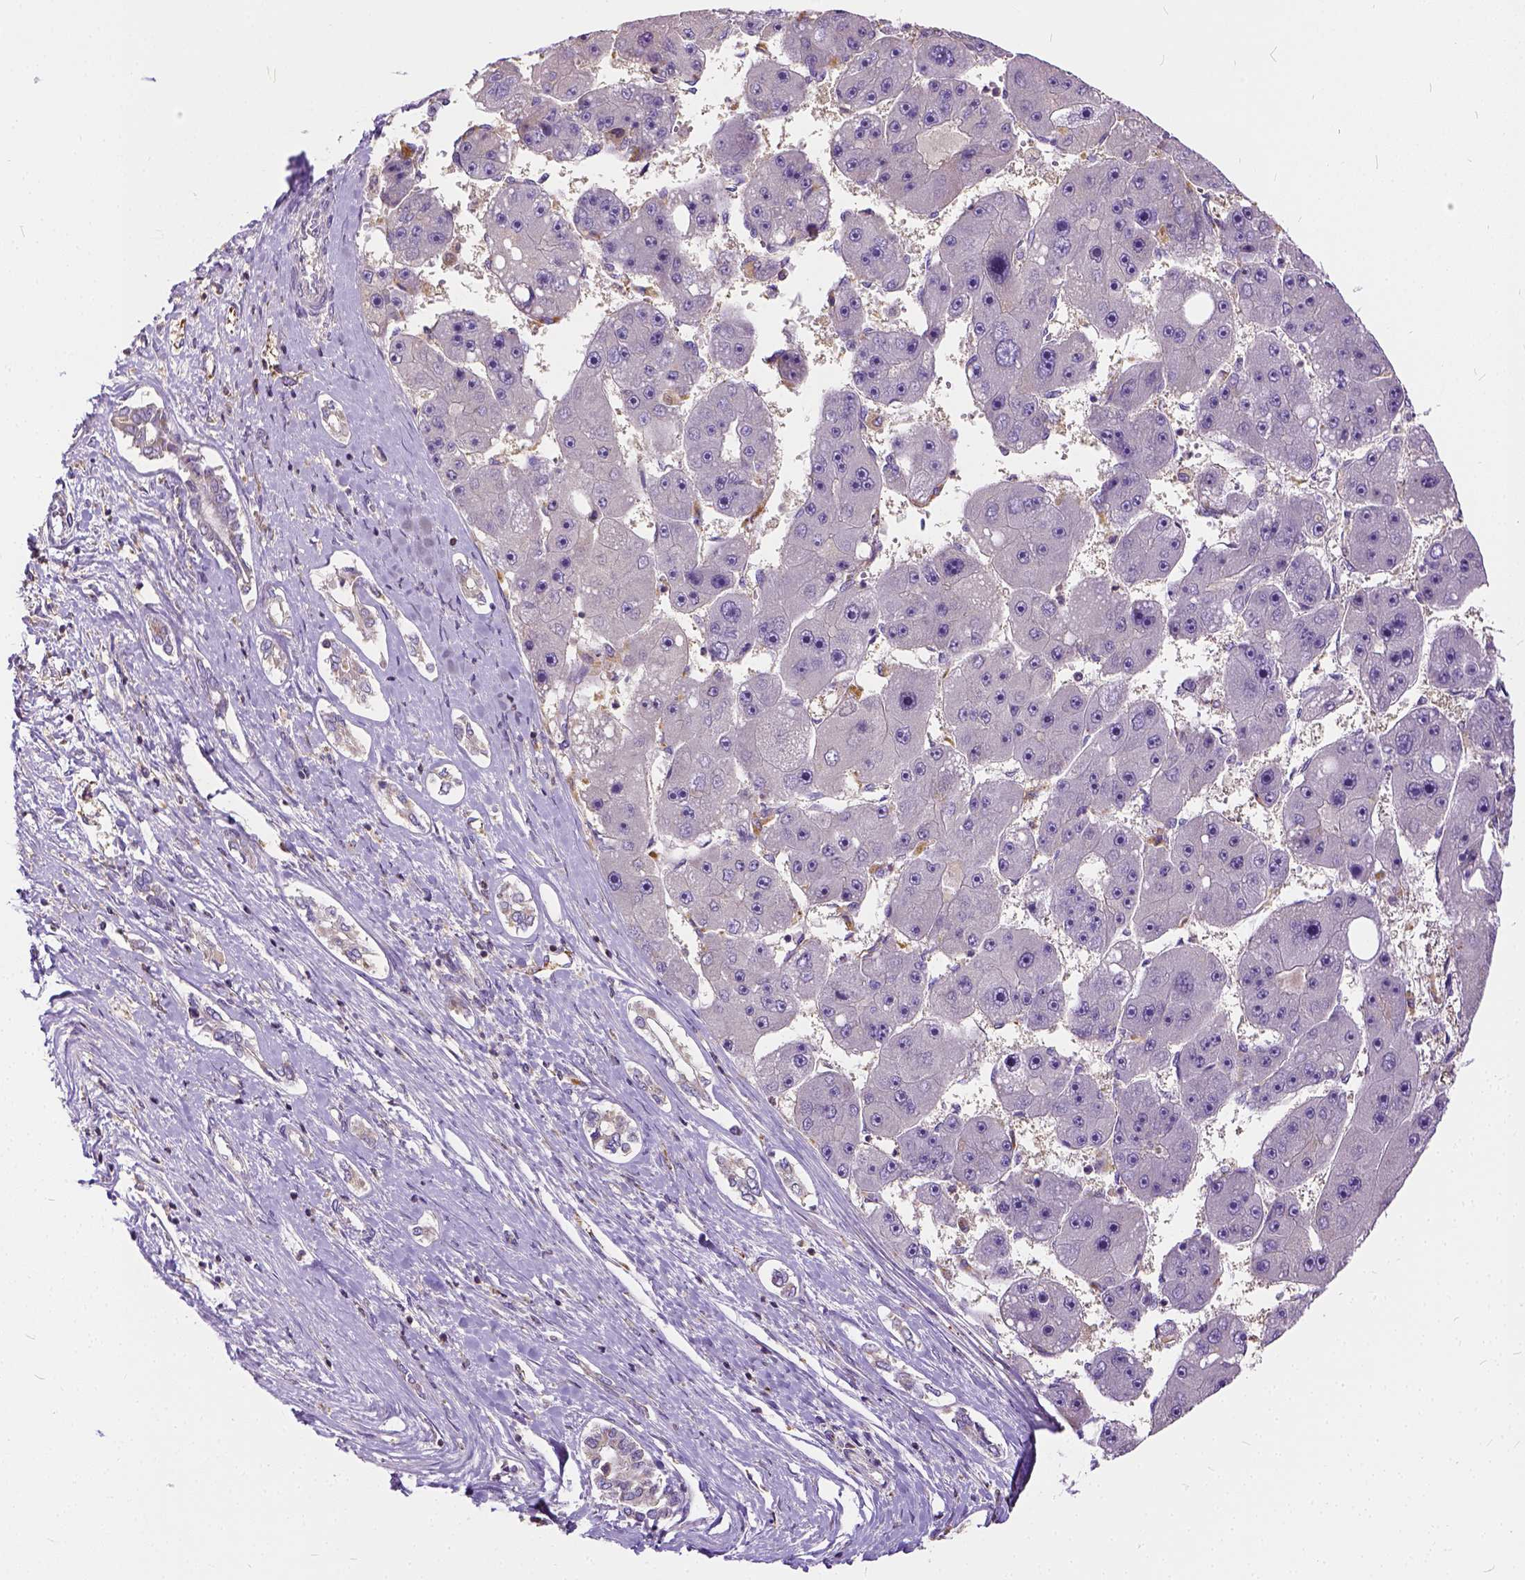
{"staining": {"intensity": "negative", "quantity": "none", "location": "none"}, "tissue": "liver cancer", "cell_type": "Tumor cells", "image_type": "cancer", "snomed": [{"axis": "morphology", "description": "Carcinoma, Hepatocellular, NOS"}, {"axis": "topography", "description": "Liver"}], "caption": "Immunohistochemistry (IHC) micrograph of neoplastic tissue: liver cancer stained with DAB demonstrates no significant protein staining in tumor cells.", "gene": "CADM4", "patient": {"sex": "female", "age": 61}}